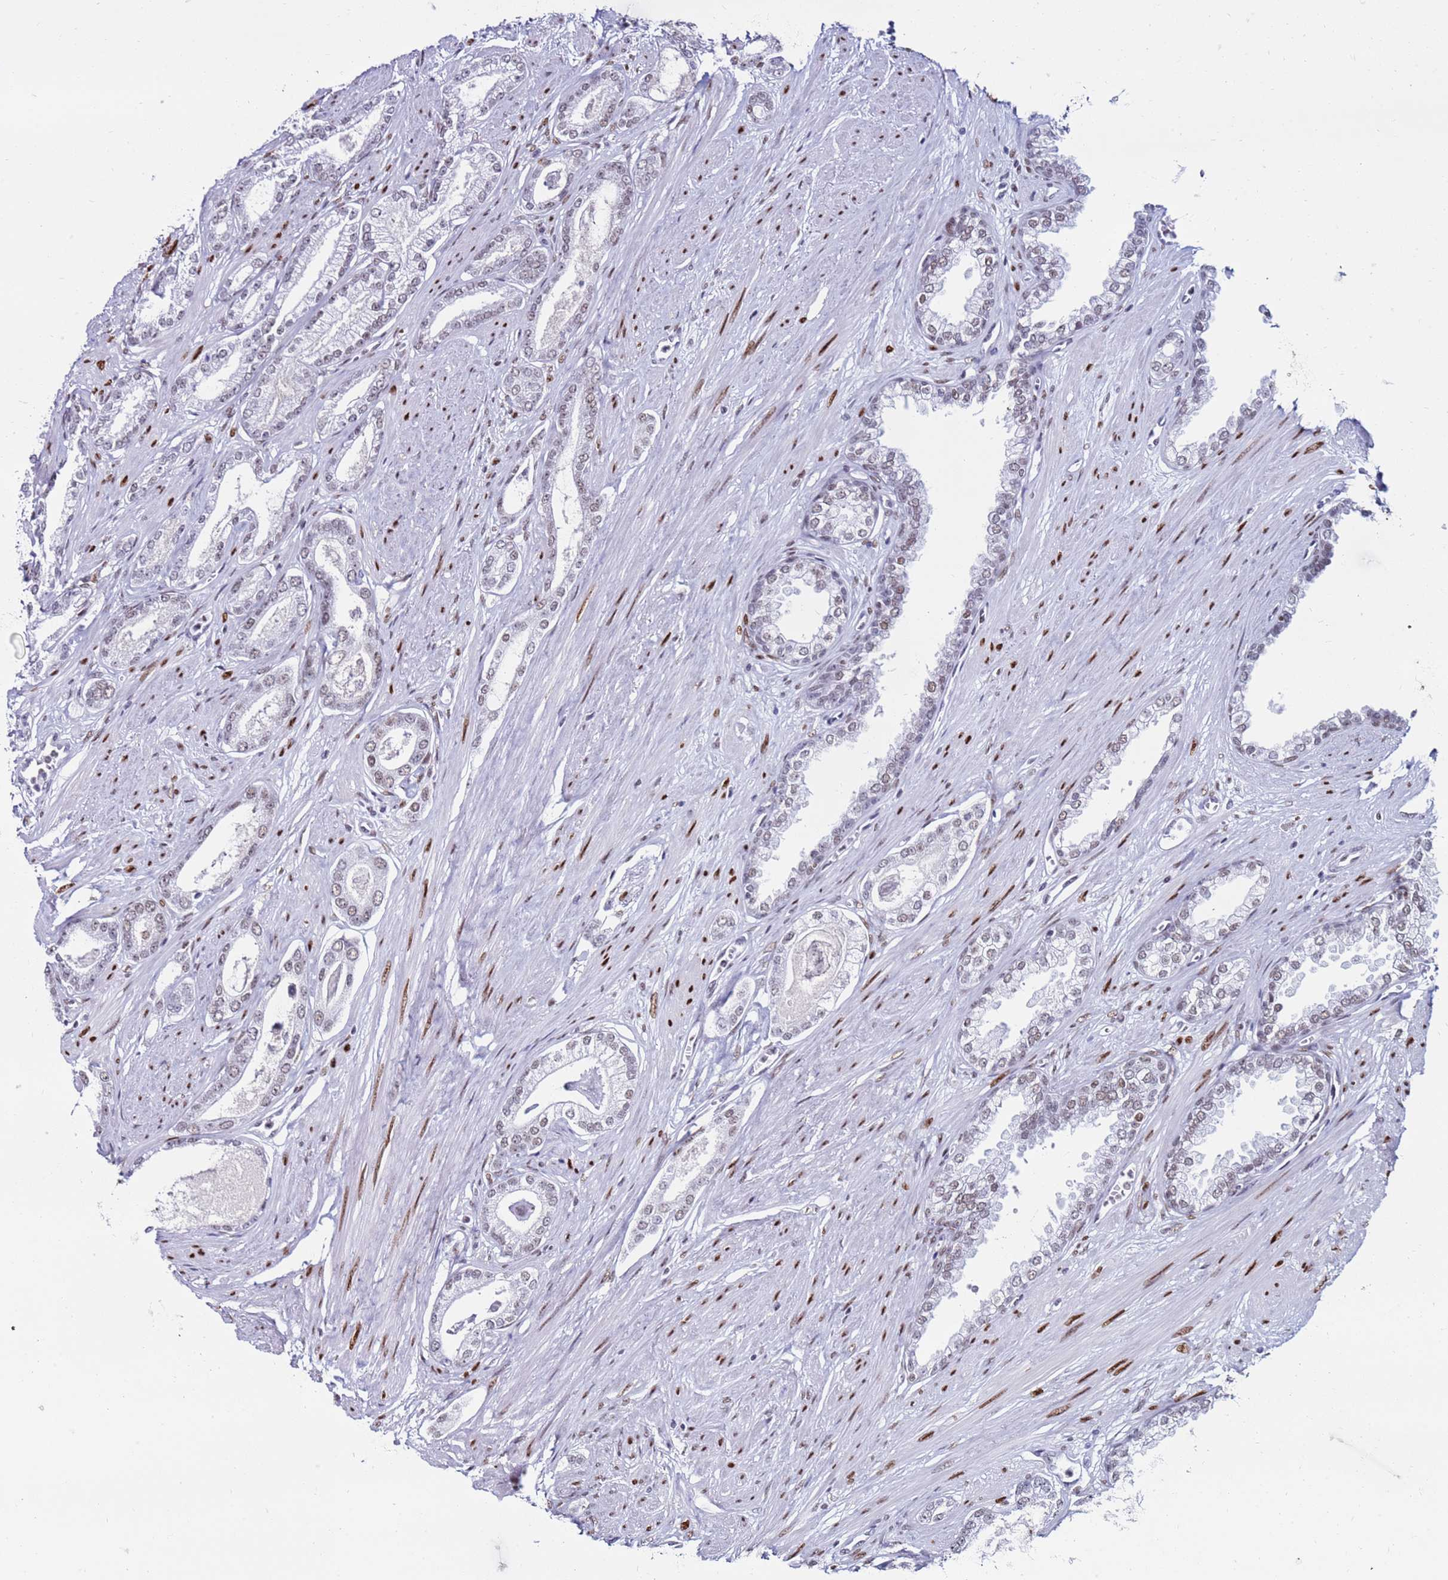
{"staining": {"intensity": "weak", "quantity": "25%-75%", "location": "nuclear"}, "tissue": "prostate cancer", "cell_type": "Tumor cells", "image_type": "cancer", "snomed": [{"axis": "morphology", "description": "Adenocarcinoma, Low grade"}, {"axis": "topography", "description": "Prostate"}], "caption": "The photomicrograph displays staining of prostate cancer (low-grade adenocarcinoma), revealing weak nuclear protein positivity (brown color) within tumor cells.", "gene": "KPNA4", "patient": {"sex": "male", "age": 60}}